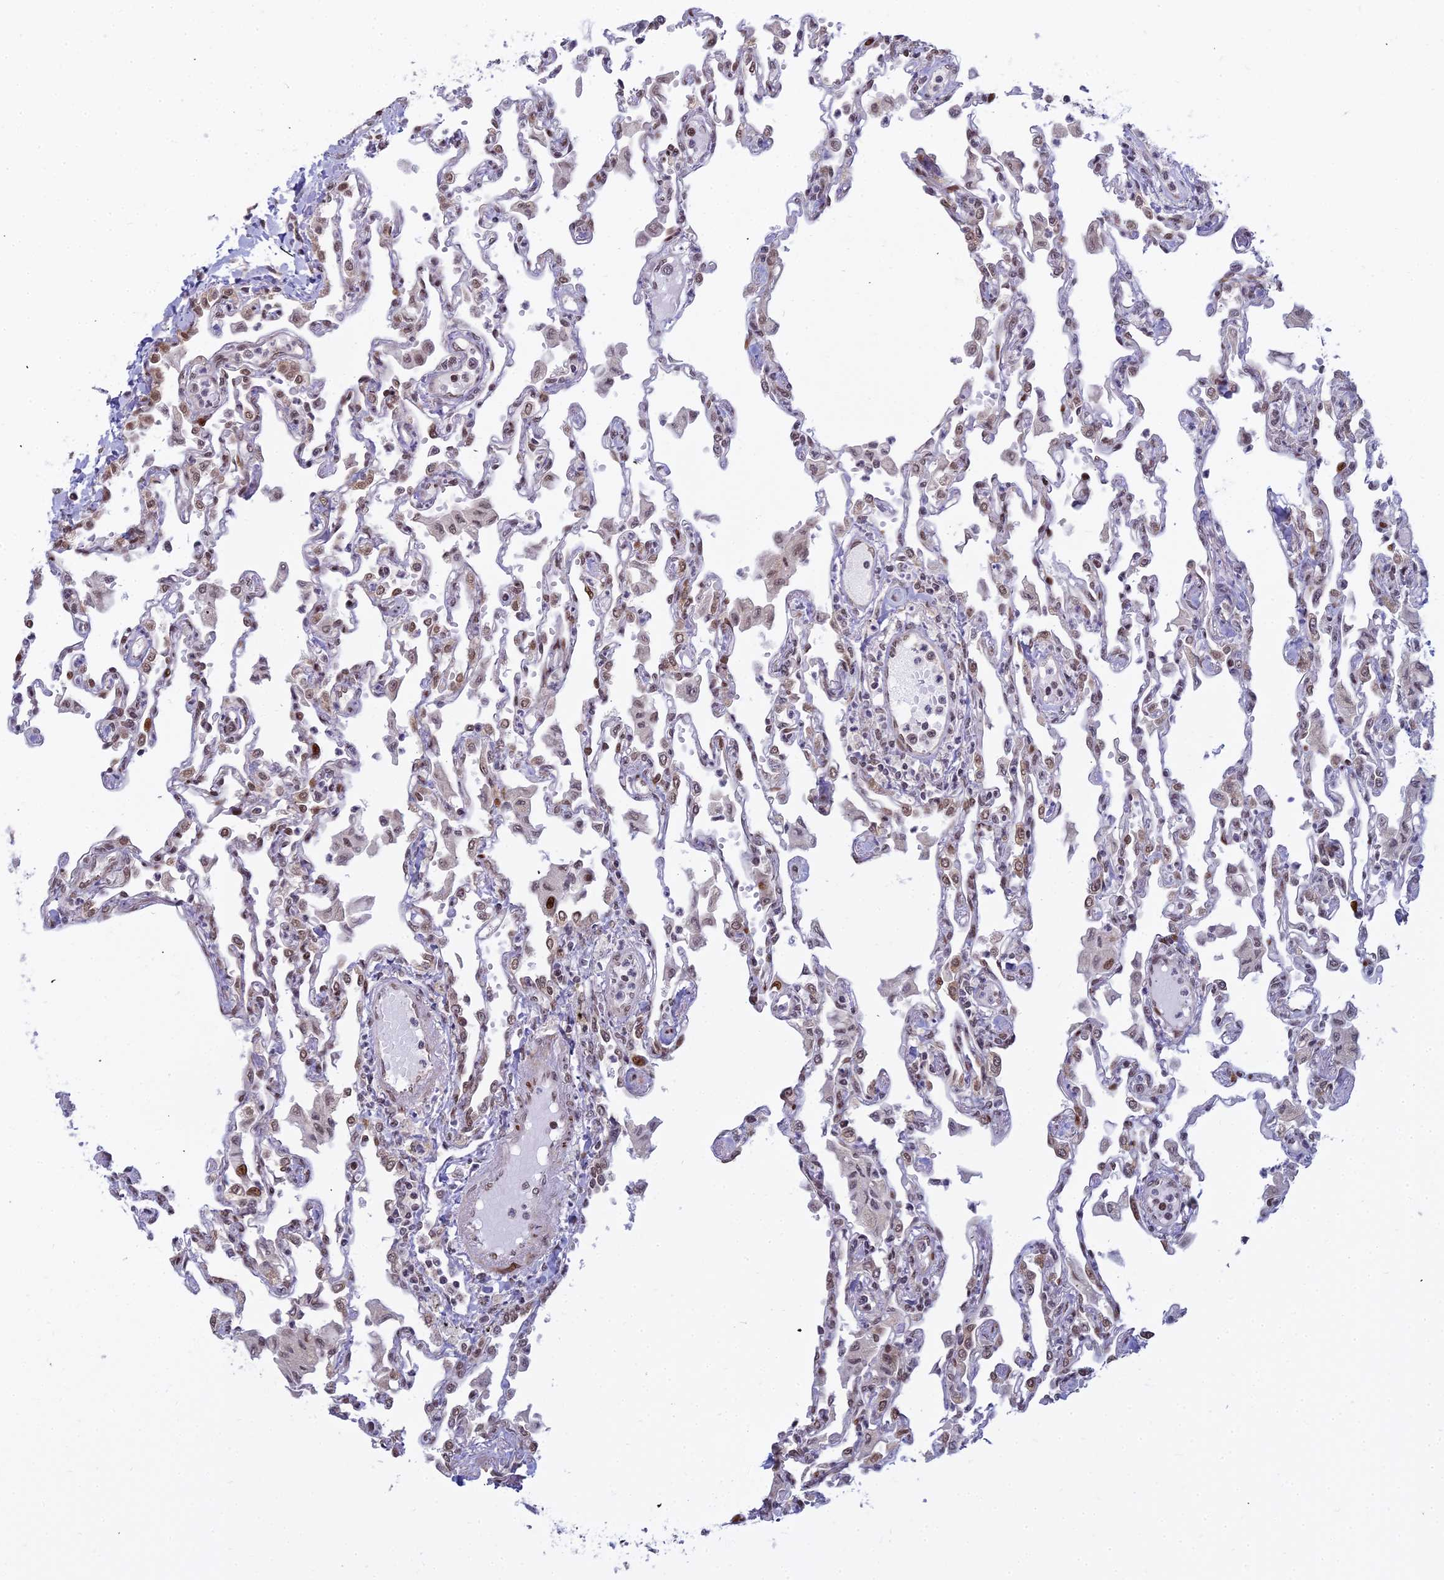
{"staining": {"intensity": "weak", "quantity": "25%-75%", "location": "nuclear"}, "tissue": "lung", "cell_type": "Alveolar cells", "image_type": "normal", "snomed": [{"axis": "morphology", "description": "Normal tissue, NOS"}, {"axis": "topography", "description": "Bronchus"}, {"axis": "topography", "description": "Lung"}], "caption": "Immunohistochemical staining of benign lung reveals 25%-75% levels of weak nuclear protein expression in about 25%-75% of alveolar cells.", "gene": "ABCA2", "patient": {"sex": "female", "age": 49}}